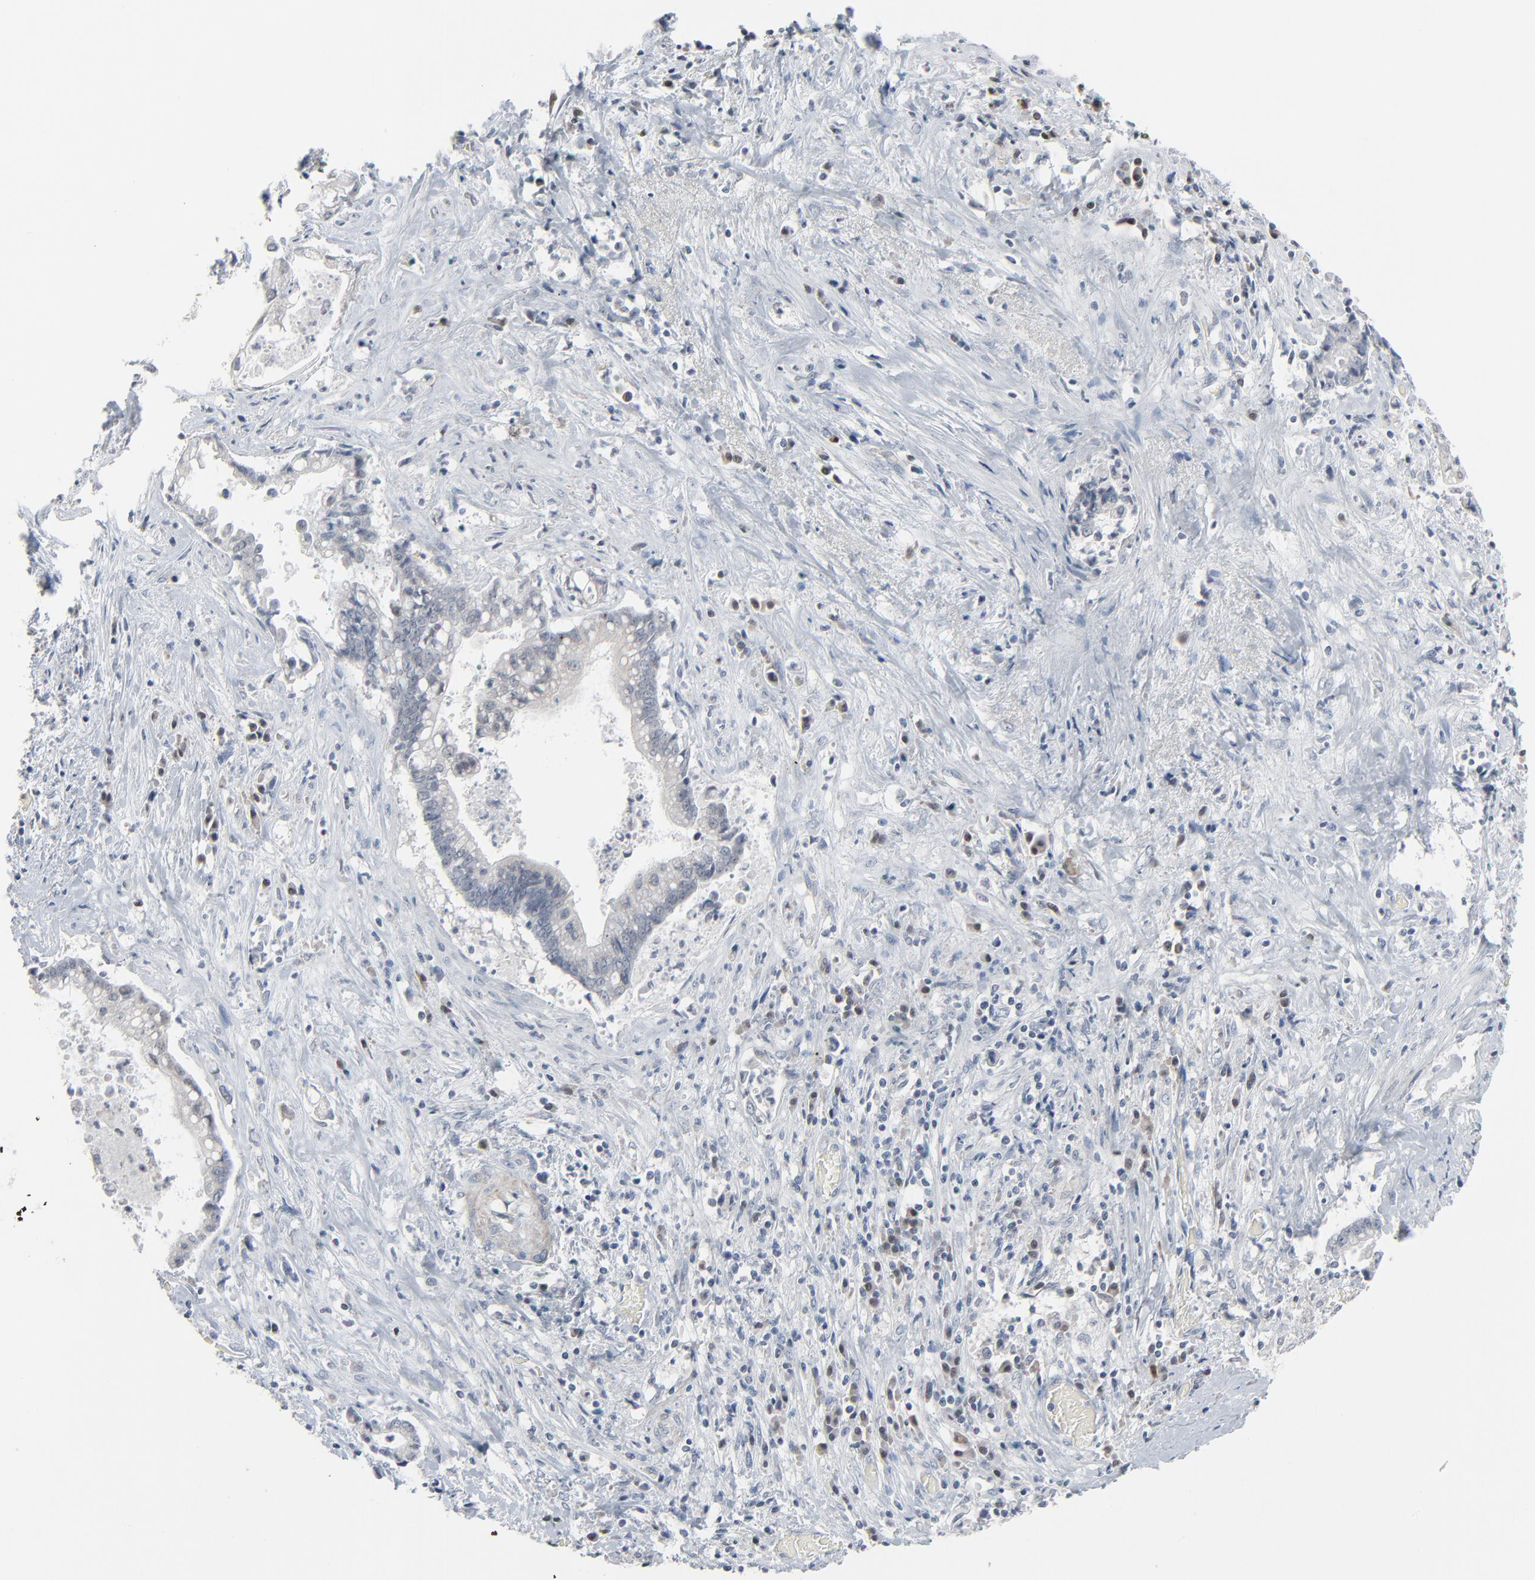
{"staining": {"intensity": "negative", "quantity": "none", "location": "none"}, "tissue": "liver cancer", "cell_type": "Tumor cells", "image_type": "cancer", "snomed": [{"axis": "morphology", "description": "Cholangiocarcinoma"}, {"axis": "topography", "description": "Liver"}], "caption": "Immunohistochemistry histopathology image of neoplastic tissue: human liver cancer stained with DAB (3,3'-diaminobenzidine) exhibits no significant protein expression in tumor cells.", "gene": "SAGE1", "patient": {"sex": "male", "age": 57}}